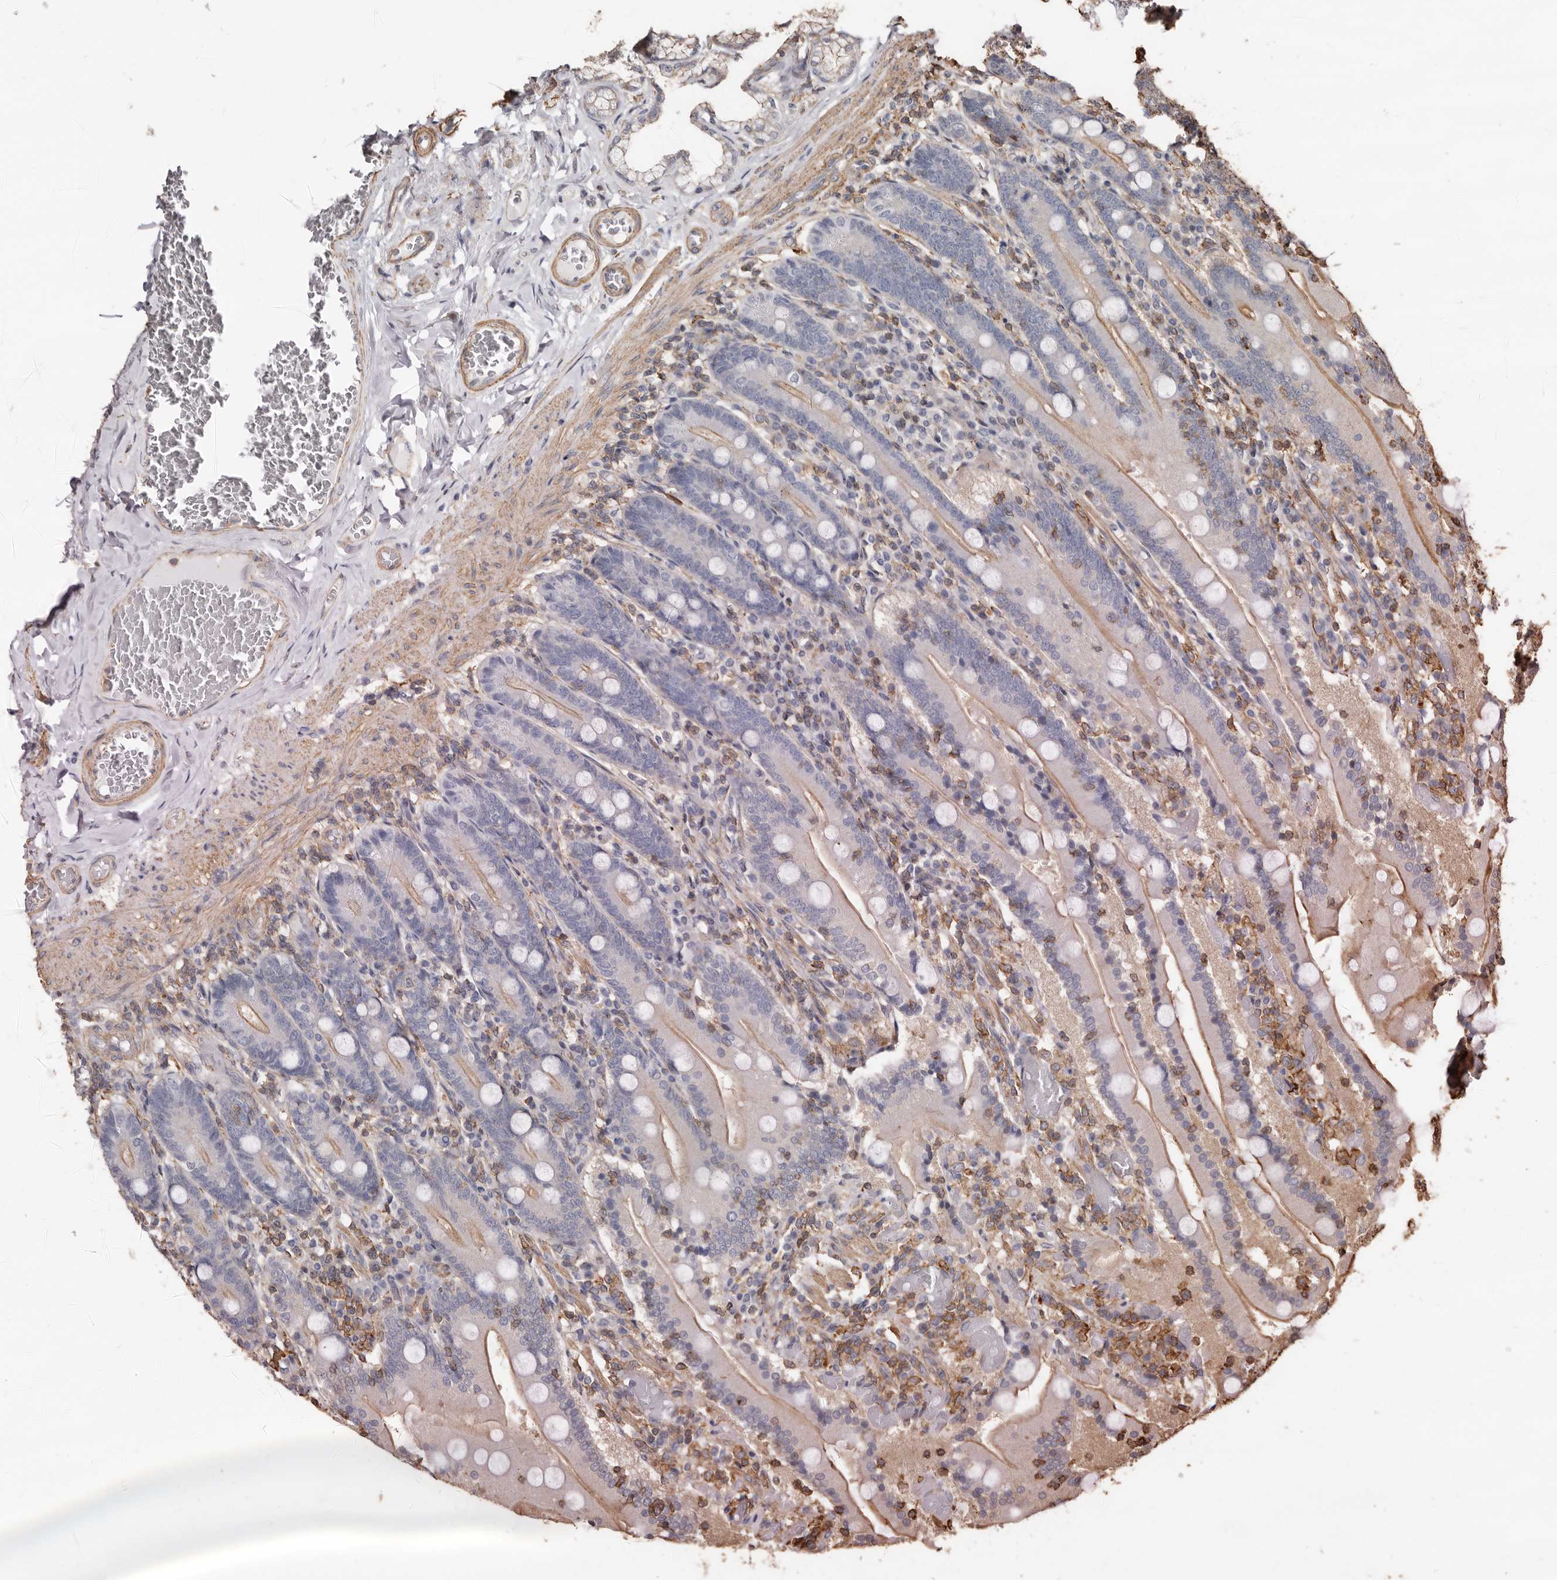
{"staining": {"intensity": "moderate", "quantity": "25%-75%", "location": "cytoplasmic/membranous"}, "tissue": "duodenum", "cell_type": "Glandular cells", "image_type": "normal", "snomed": [{"axis": "morphology", "description": "Normal tissue, NOS"}, {"axis": "topography", "description": "Duodenum"}], "caption": "Protein staining demonstrates moderate cytoplasmic/membranous expression in approximately 25%-75% of glandular cells in normal duodenum.", "gene": "GSK3A", "patient": {"sex": "female", "age": 62}}